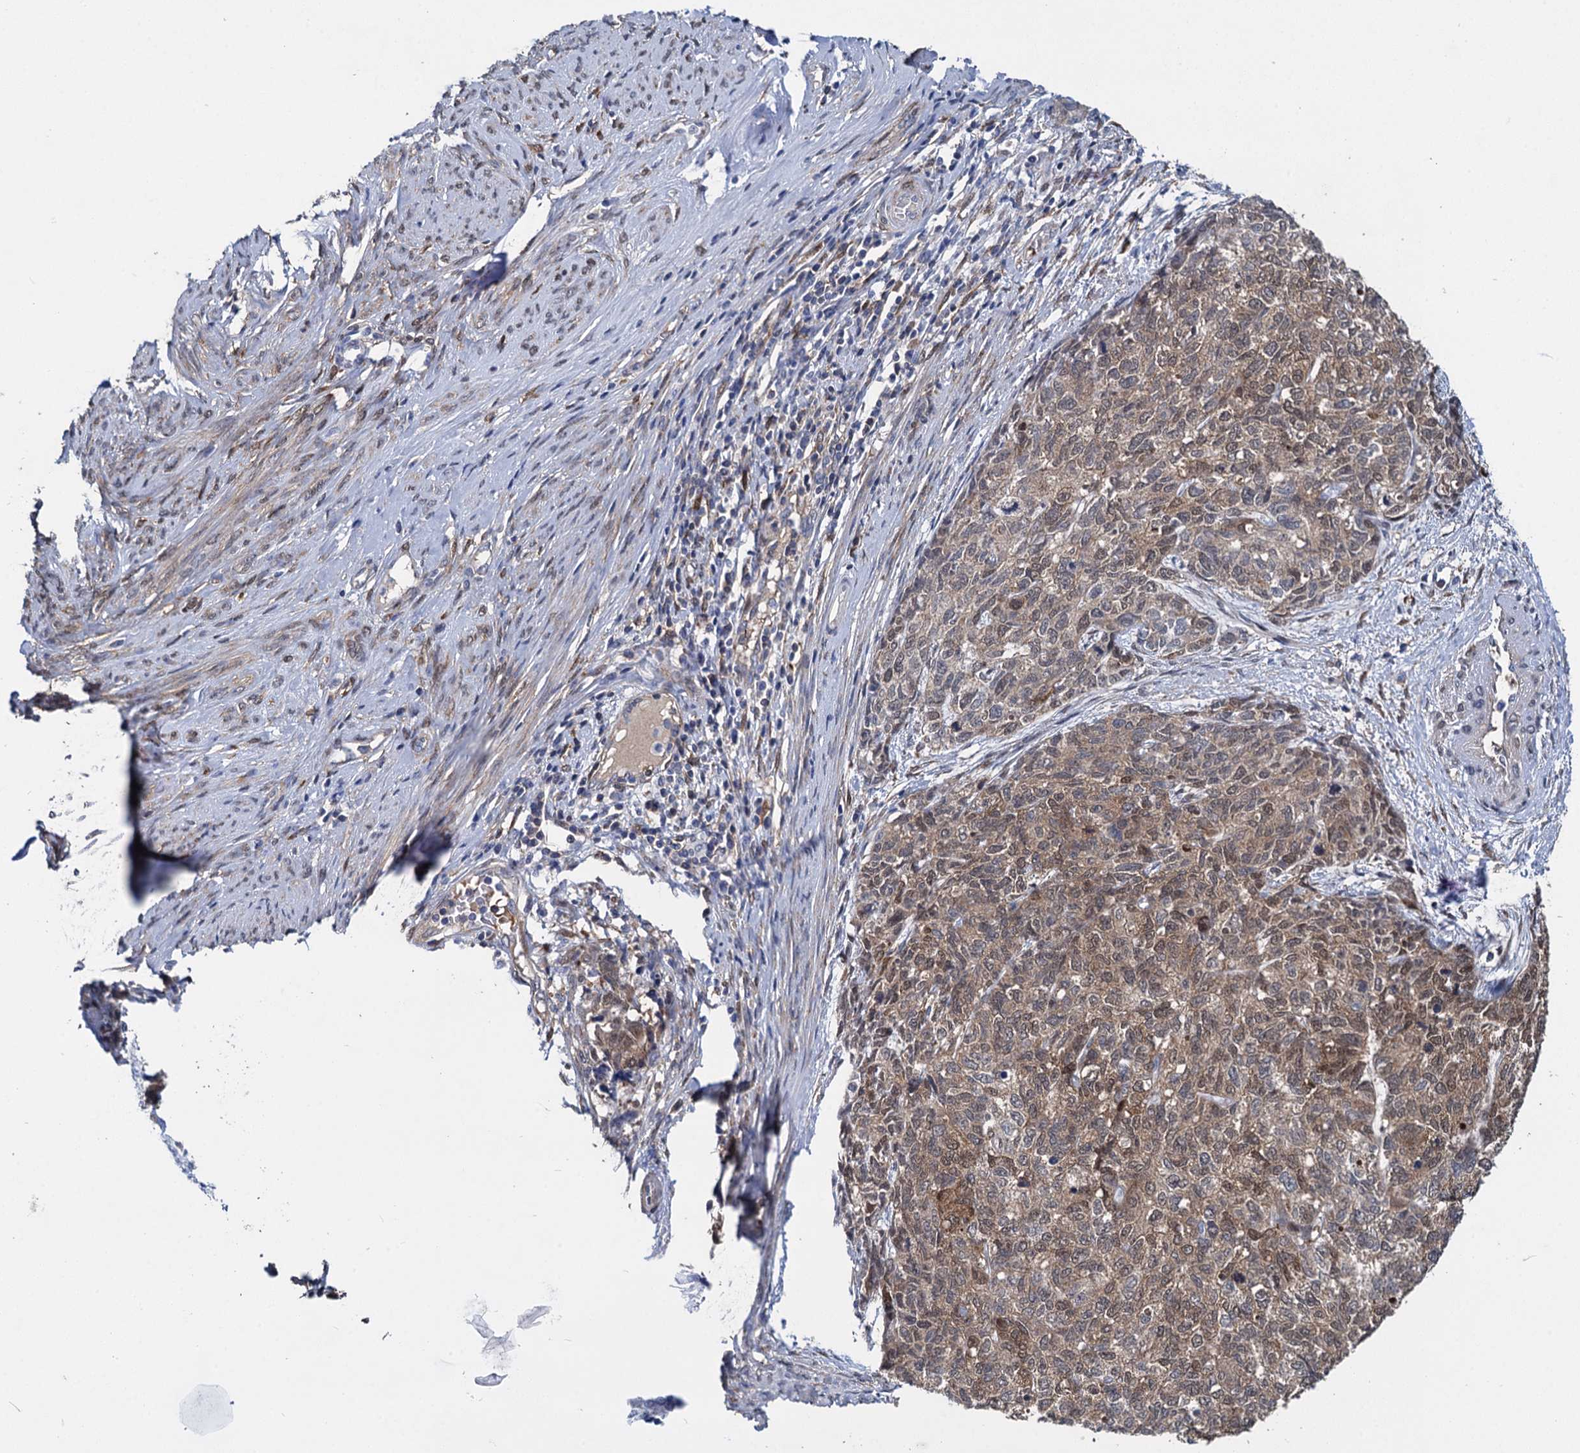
{"staining": {"intensity": "moderate", "quantity": "25%-75%", "location": "cytoplasmic/membranous,nuclear"}, "tissue": "cervical cancer", "cell_type": "Tumor cells", "image_type": "cancer", "snomed": [{"axis": "morphology", "description": "Squamous cell carcinoma, NOS"}, {"axis": "topography", "description": "Cervix"}], "caption": "Moderate cytoplasmic/membranous and nuclear staining for a protein is appreciated in approximately 25%-75% of tumor cells of cervical cancer (squamous cell carcinoma) using immunohistochemistry (IHC).", "gene": "GSTM3", "patient": {"sex": "female", "age": 63}}